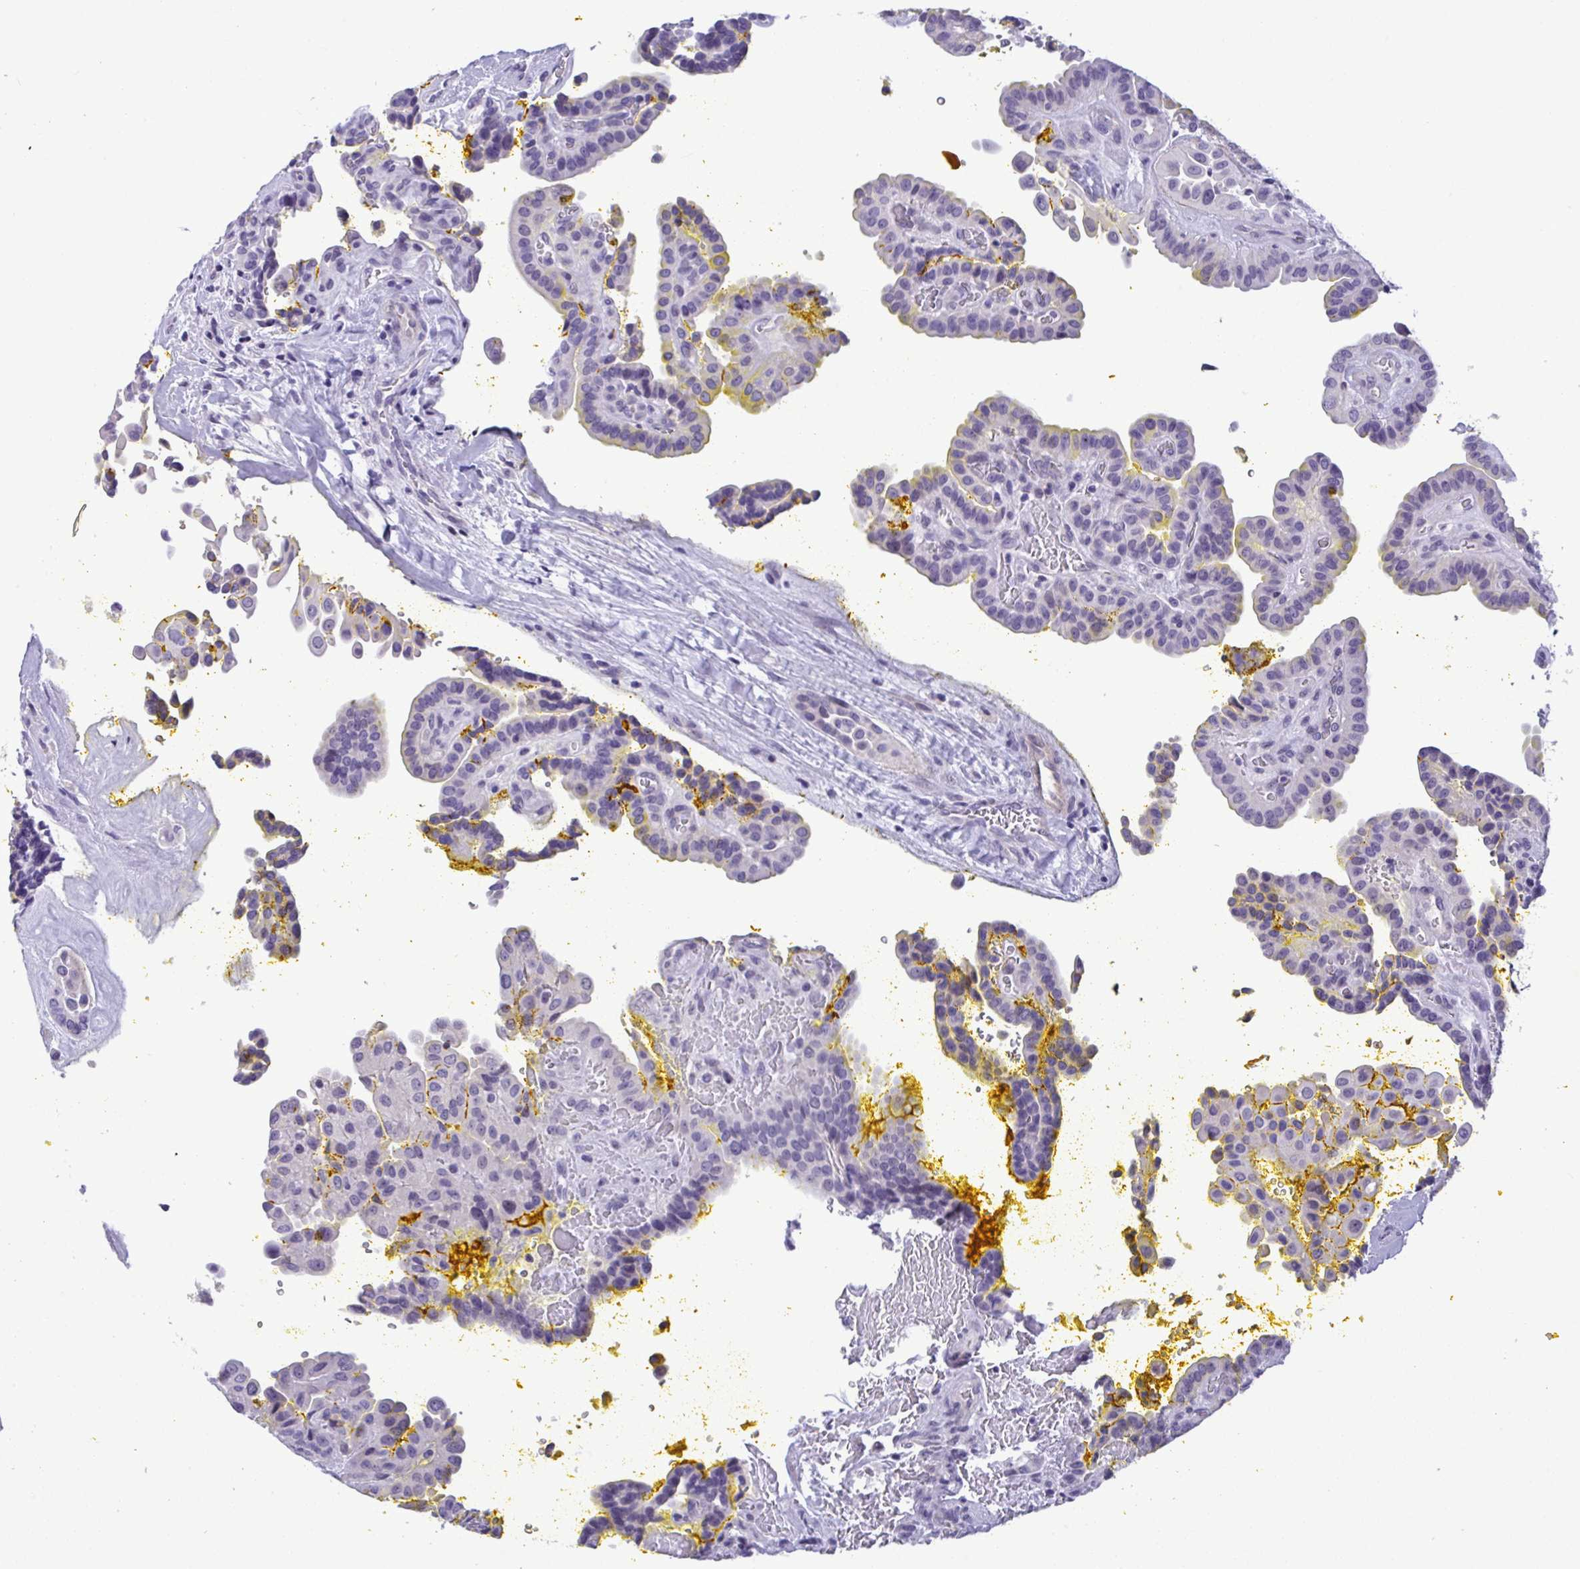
{"staining": {"intensity": "negative", "quantity": "none", "location": "none"}, "tissue": "thyroid cancer", "cell_type": "Tumor cells", "image_type": "cancer", "snomed": [{"axis": "morphology", "description": "Papillary adenocarcinoma, NOS"}, {"axis": "topography", "description": "Thyroid gland"}], "caption": "A high-resolution histopathology image shows IHC staining of thyroid papillary adenocarcinoma, which demonstrates no significant staining in tumor cells.", "gene": "YBX2", "patient": {"sex": "male", "age": 87}}